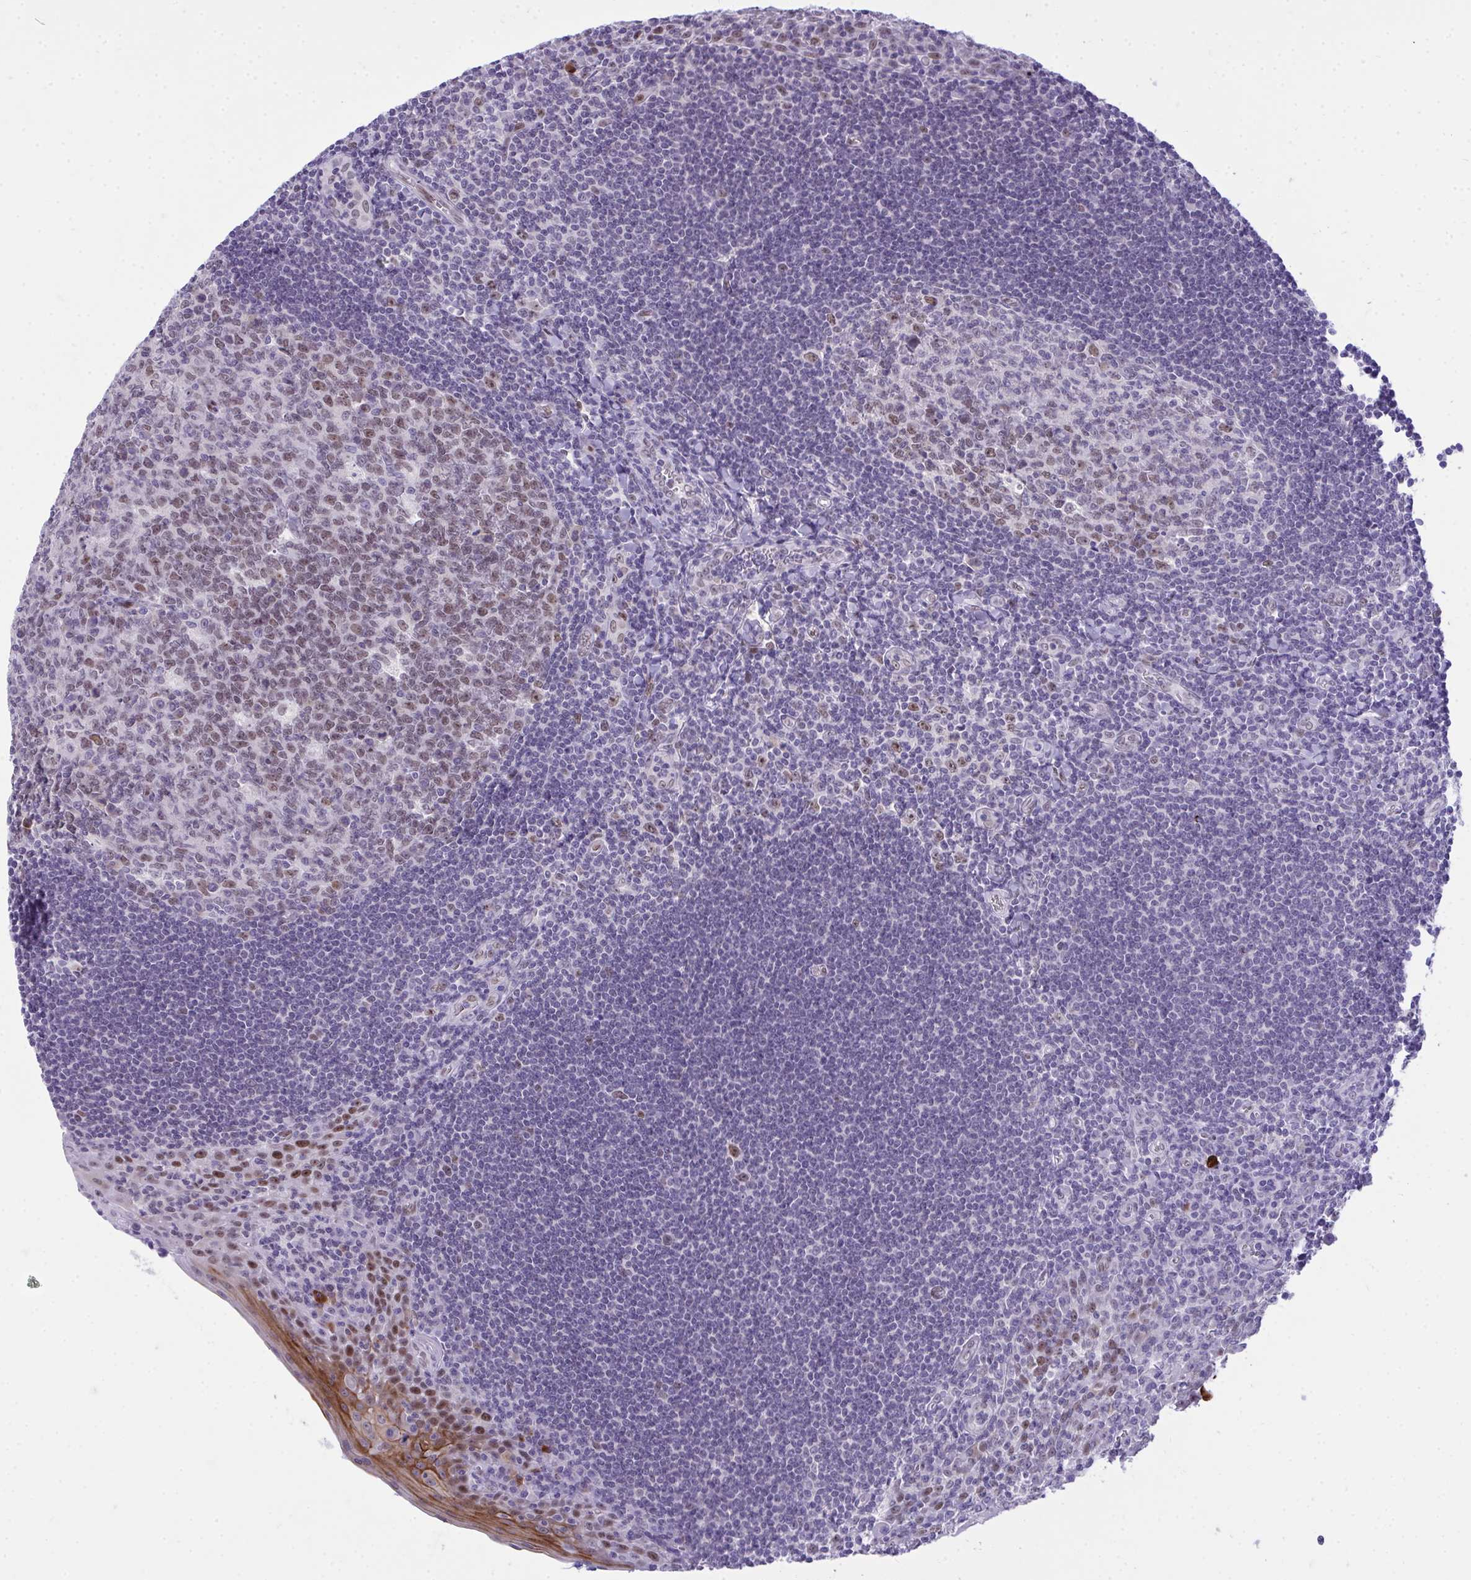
{"staining": {"intensity": "weak", "quantity": "25%-75%", "location": "nuclear"}, "tissue": "tonsil", "cell_type": "Germinal center cells", "image_type": "normal", "snomed": [{"axis": "morphology", "description": "Normal tissue, NOS"}, {"axis": "topography", "description": "Tonsil"}], "caption": "Immunohistochemistry (IHC) of normal tonsil shows low levels of weak nuclear staining in about 25%-75% of germinal center cells. Nuclei are stained in blue.", "gene": "TEAD4", "patient": {"sex": "male", "age": 27}}